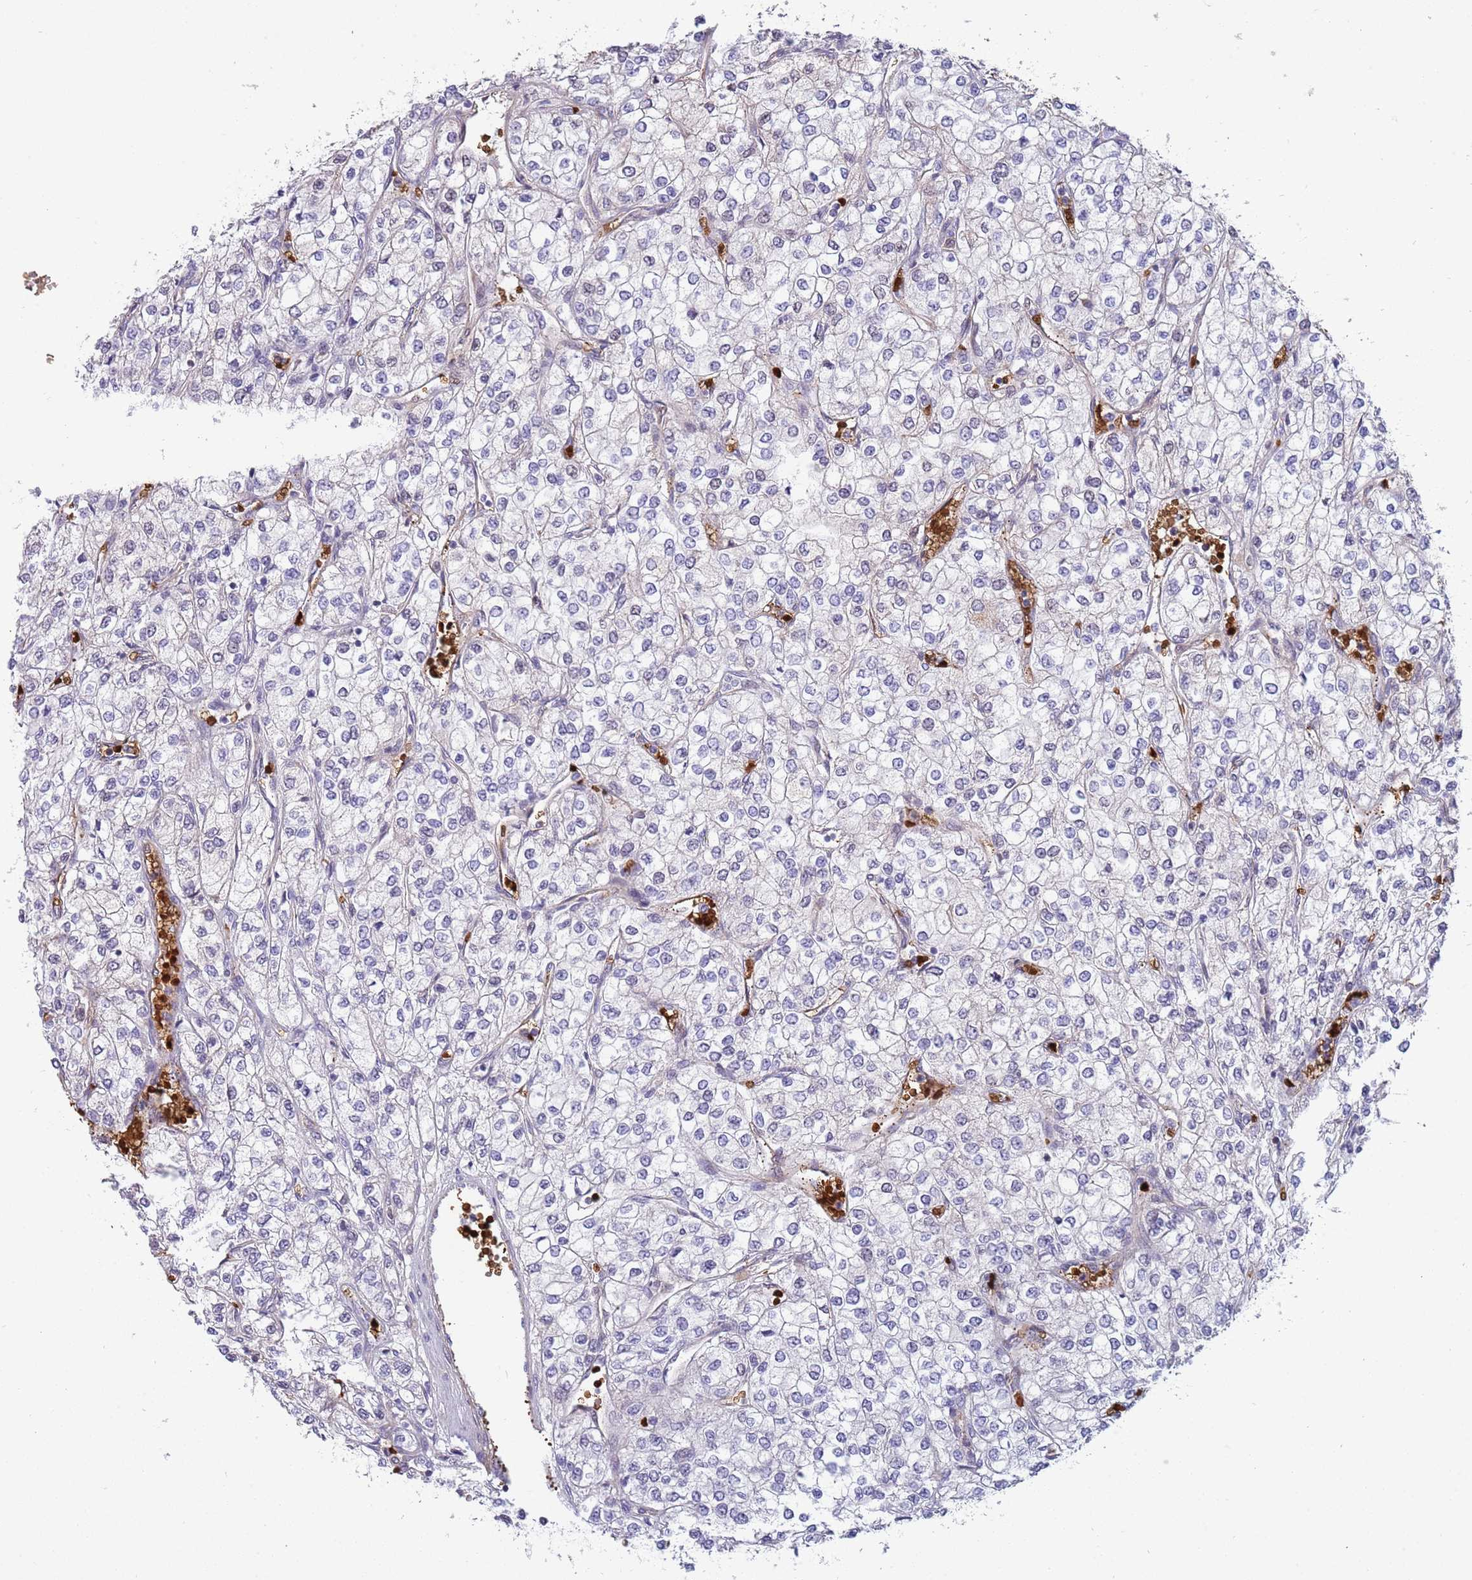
{"staining": {"intensity": "negative", "quantity": "none", "location": "none"}, "tissue": "renal cancer", "cell_type": "Tumor cells", "image_type": "cancer", "snomed": [{"axis": "morphology", "description": "Adenocarcinoma, NOS"}, {"axis": "topography", "description": "Kidney"}], "caption": "This histopathology image is of renal cancer stained with immunohistochemistry to label a protein in brown with the nuclei are counter-stained blue. There is no expression in tumor cells. The staining was performed using DAB (3,3'-diaminobenzidine) to visualize the protein expression in brown, while the nuclei were stained in blue with hematoxylin (Magnification: 20x).", "gene": "LYPD6B", "patient": {"sex": "male", "age": 80}}